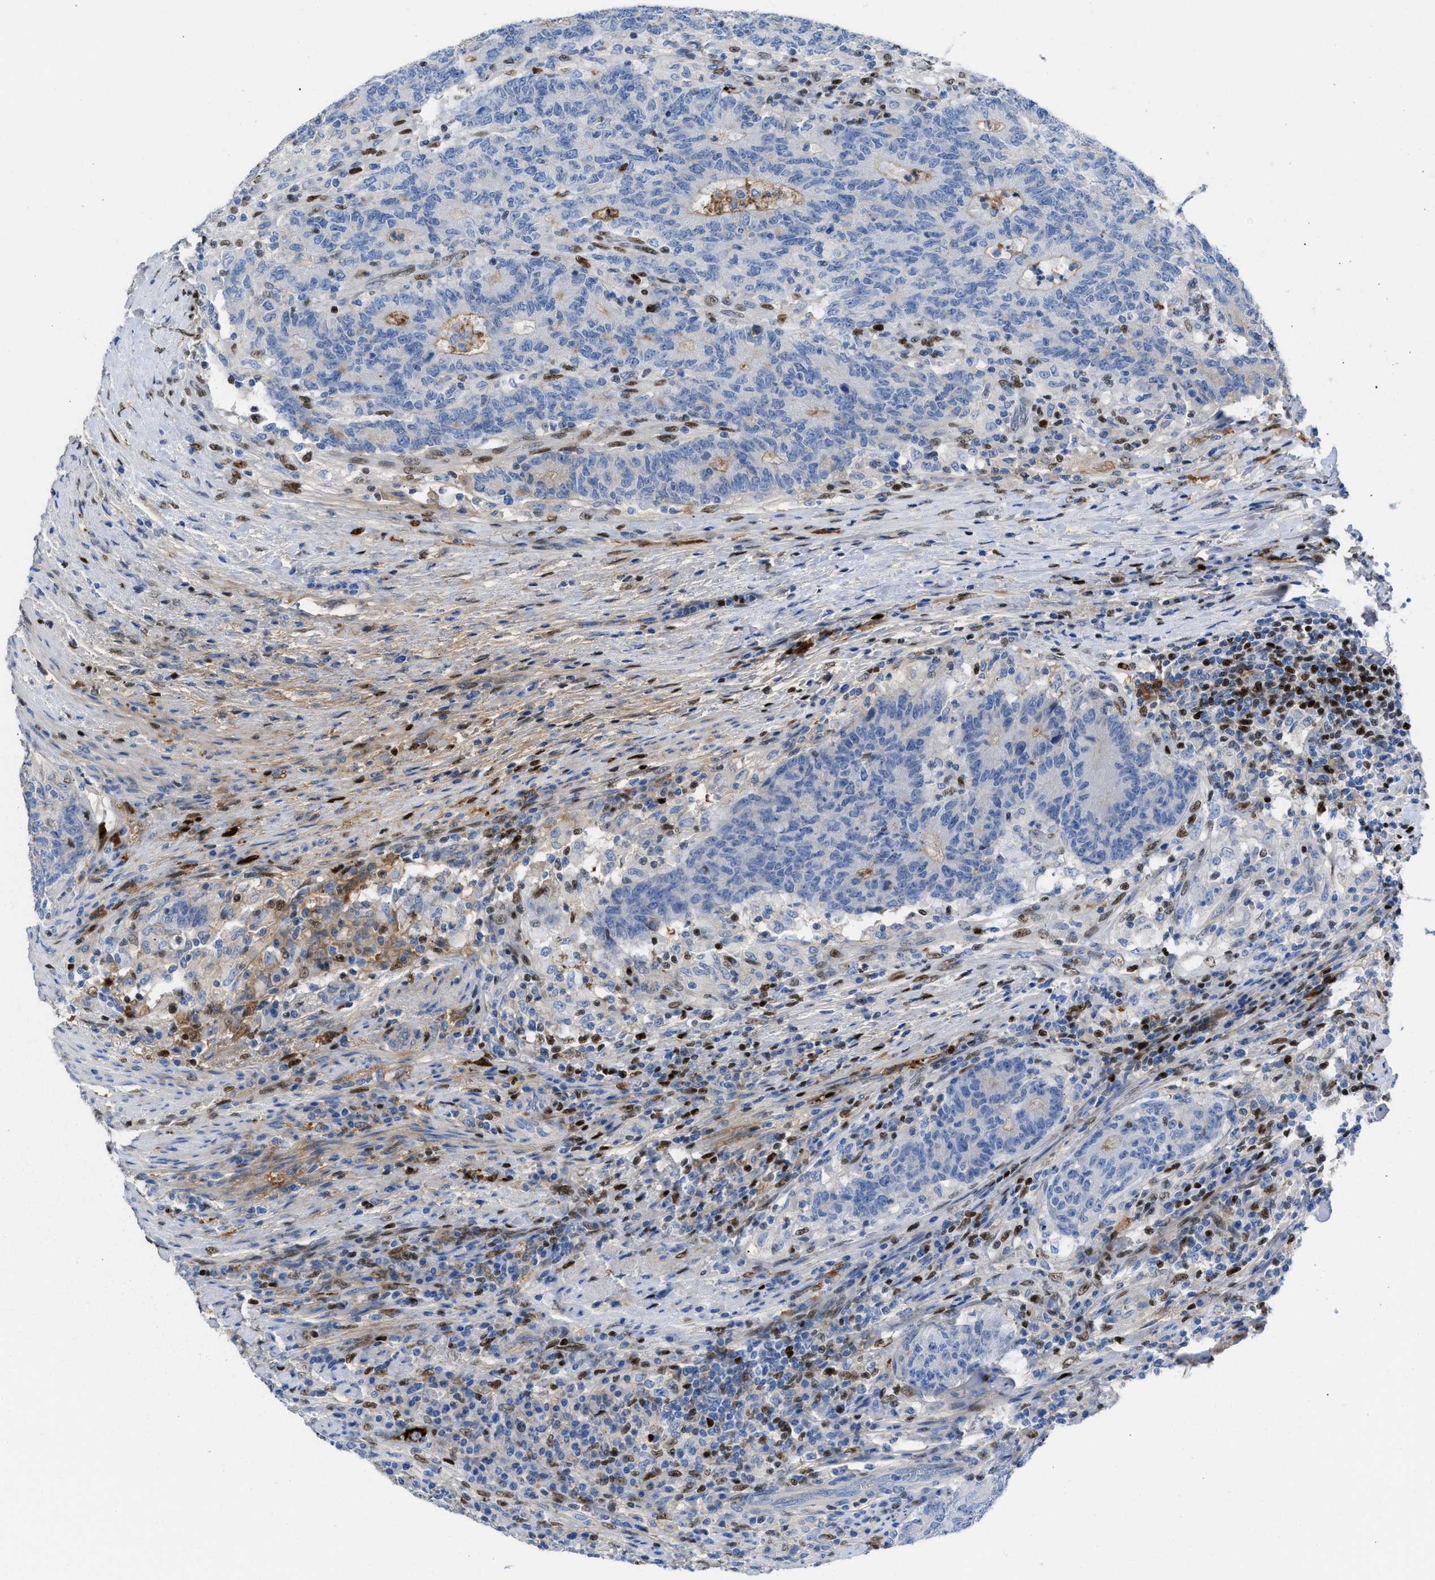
{"staining": {"intensity": "negative", "quantity": "none", "location": "none"}, "tissue": "colorectal cancer", "cell_type": "Tumor cells", "image_type": "cancer", "snomed": [{"axis": "morphology", "description": "Normal tissue, NOS"}, {"axis": "morphology", "description": "Adenocarcinoma, NOS"}, {"axis": "topography", "description": "Colon"}], "caption": "Protein analysis of colorectal cancer (adenocarcinoma) shows no significant staining in tumor cells. Brightfield microscopy of immunohistochemistry stained with DAB (3,3'-diaminobenzidine) (brown) and hematoxylin (blue), captured at high magnification.", "gene": "LEF1", "patient": {"sex": "female", "age": 75}}